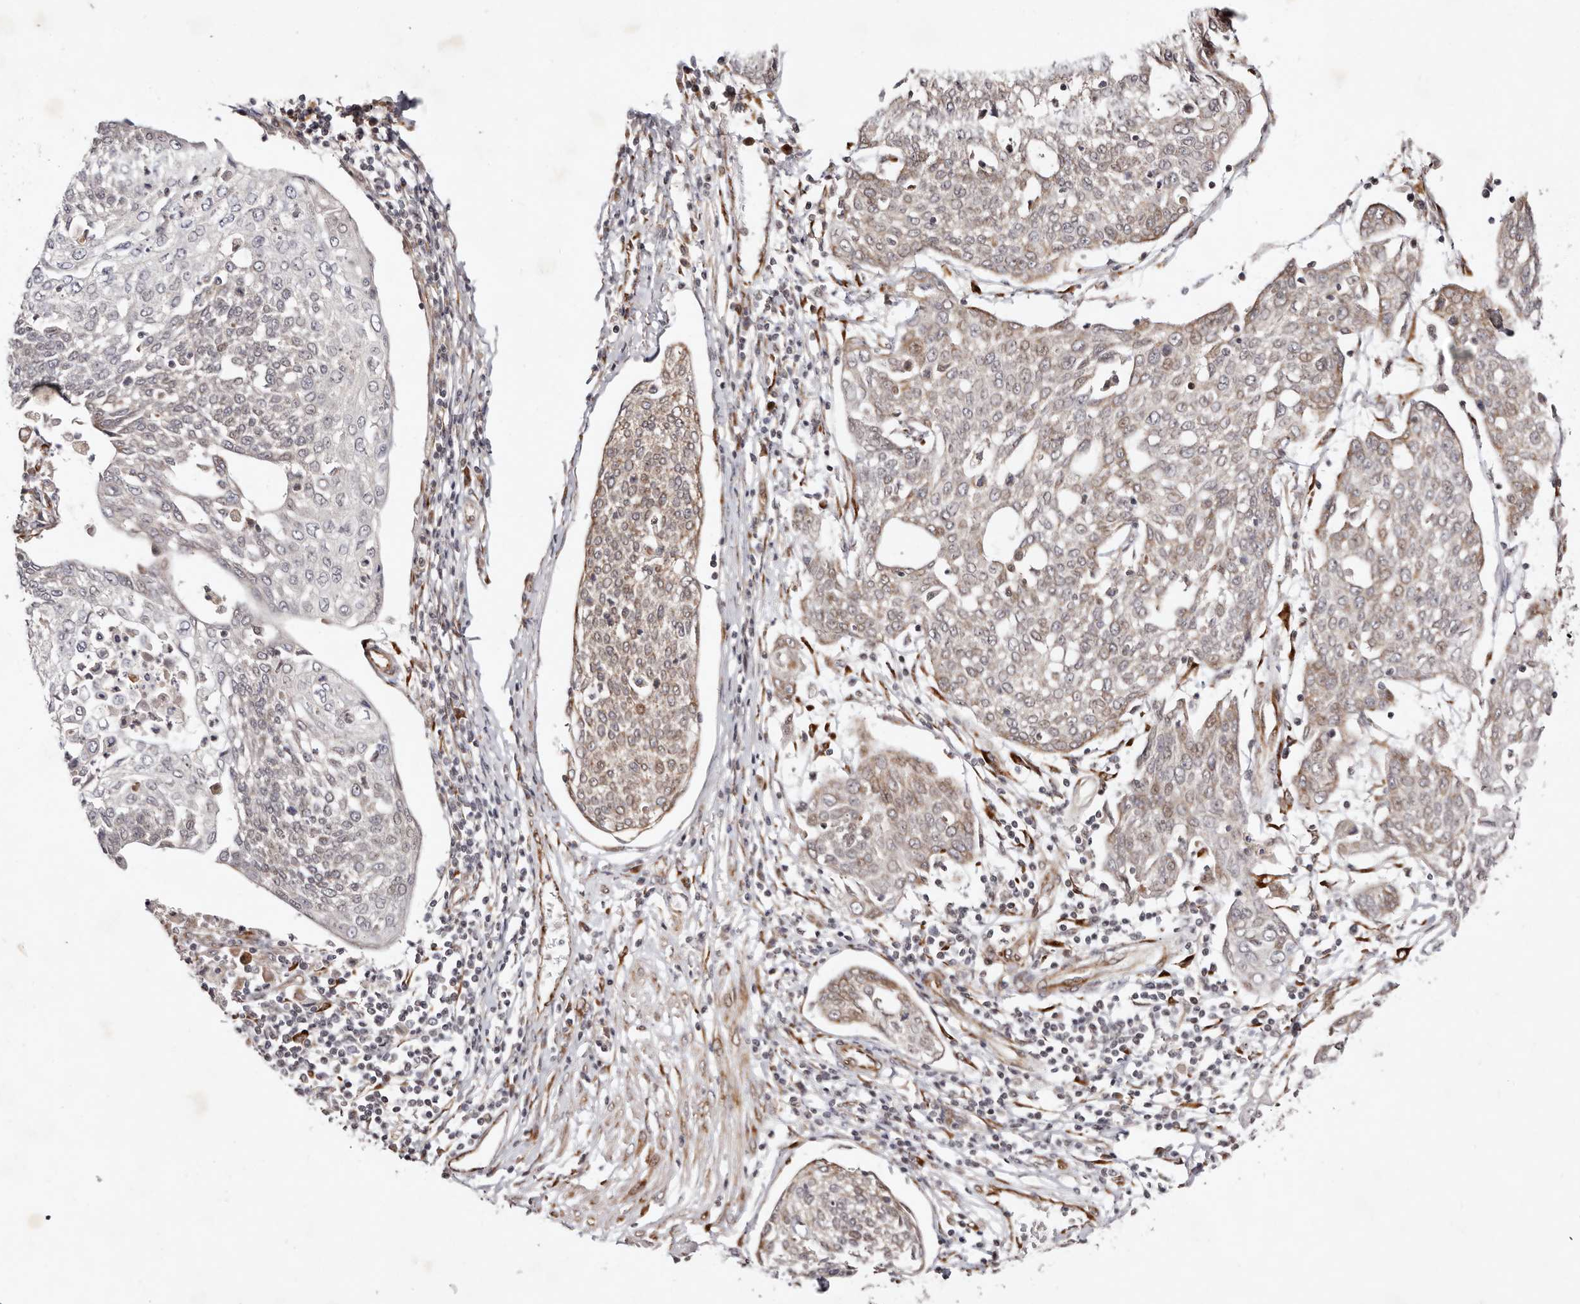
{"staining": {"intensity": "weak", "quantity": ">75%", "location": "cytoplasmic/membranous"}, "tissue": "cervical cancer", "cell_type": "Tumor cells", "image_type": "cancer", "snomed": [{"axis": "morphology", "description": "Squamous cell carcinoma, NOS"}, {"axis": "topography", "description": "Cervix"}], "caption": "Cervical cancer stained for a protein shows weak cytoplasmic/membranous positivity in tumor cells.", "gene": "BCL2L15", "patient": {"sex": "female", "age": 34}}